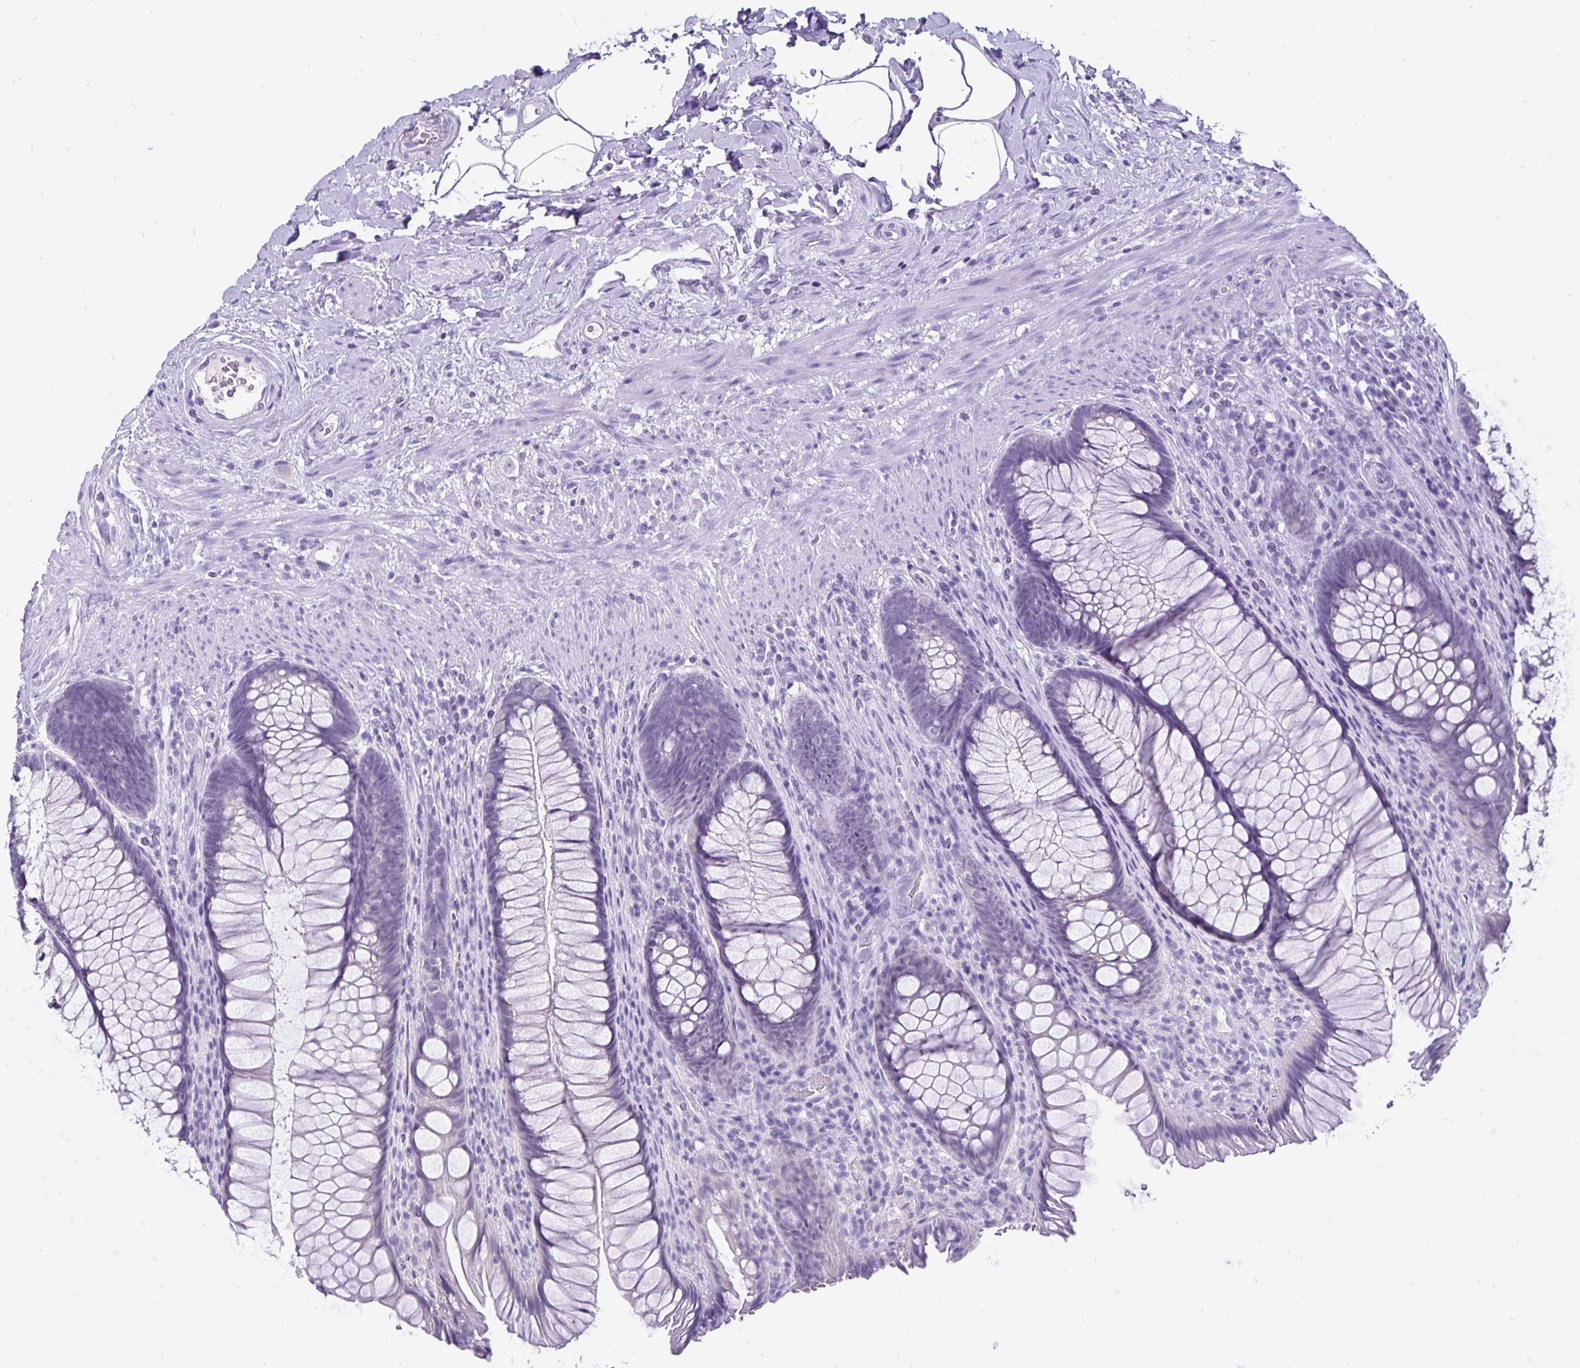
{"staining": {"intensity": "negative", "quantity": "none", "location": "none"}, "tissue": "rectum", "cell_type": "Glandular cells", "image_type": "normal", "snomed": [{"axis": "morphology", "description": "Normal tissue, NOS"}, {"axis": "topography", "description": "Smooth muscle"}, {"axis": "topography", "description": "Rectum"}], "caption": "This is a image of IHC staining of unremarkable rectum, which shows no positivity in glandular cells.", "gene": "ODF3B", "patient": {"sex": "male", "age": 53}}